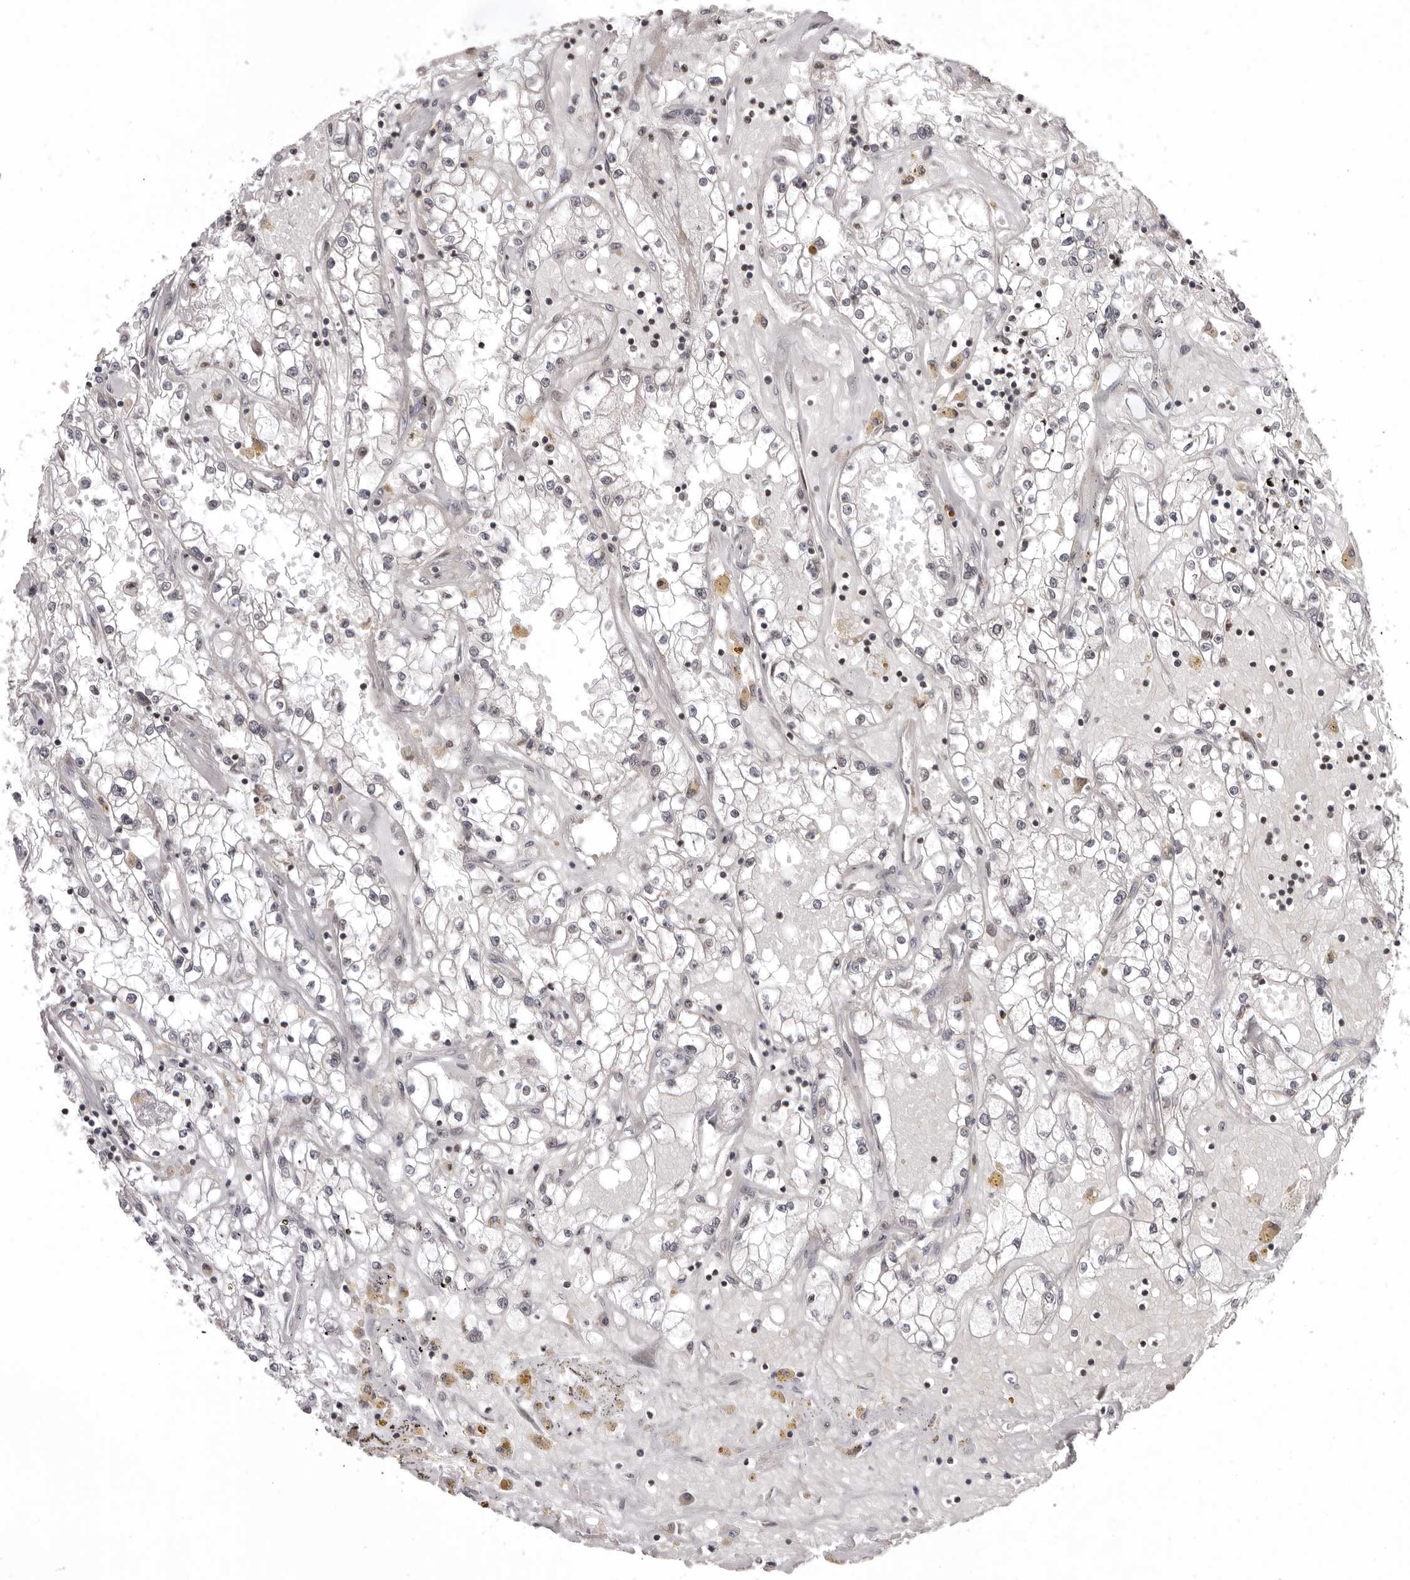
{"staining": {"intensity": "weak", "quantity": "25%-75%", "location": "nuclear"}, "tissue": "renal cancer", "cell_type": "Tumor cells", "image_type": "cancer", "snomed": [{"axis": "morphology", "description": "Adenocarcinoma, NOS"}, {"axis": "topography", "description": "Kidney"}], "caption": "Immunohistochemical staining of human renal cancer displays weak nuclear protein positivity in approximately 25%-75% of tumor cells.", "gene": "AZIN1", "patient": {"sex": "male", "age": 56}}